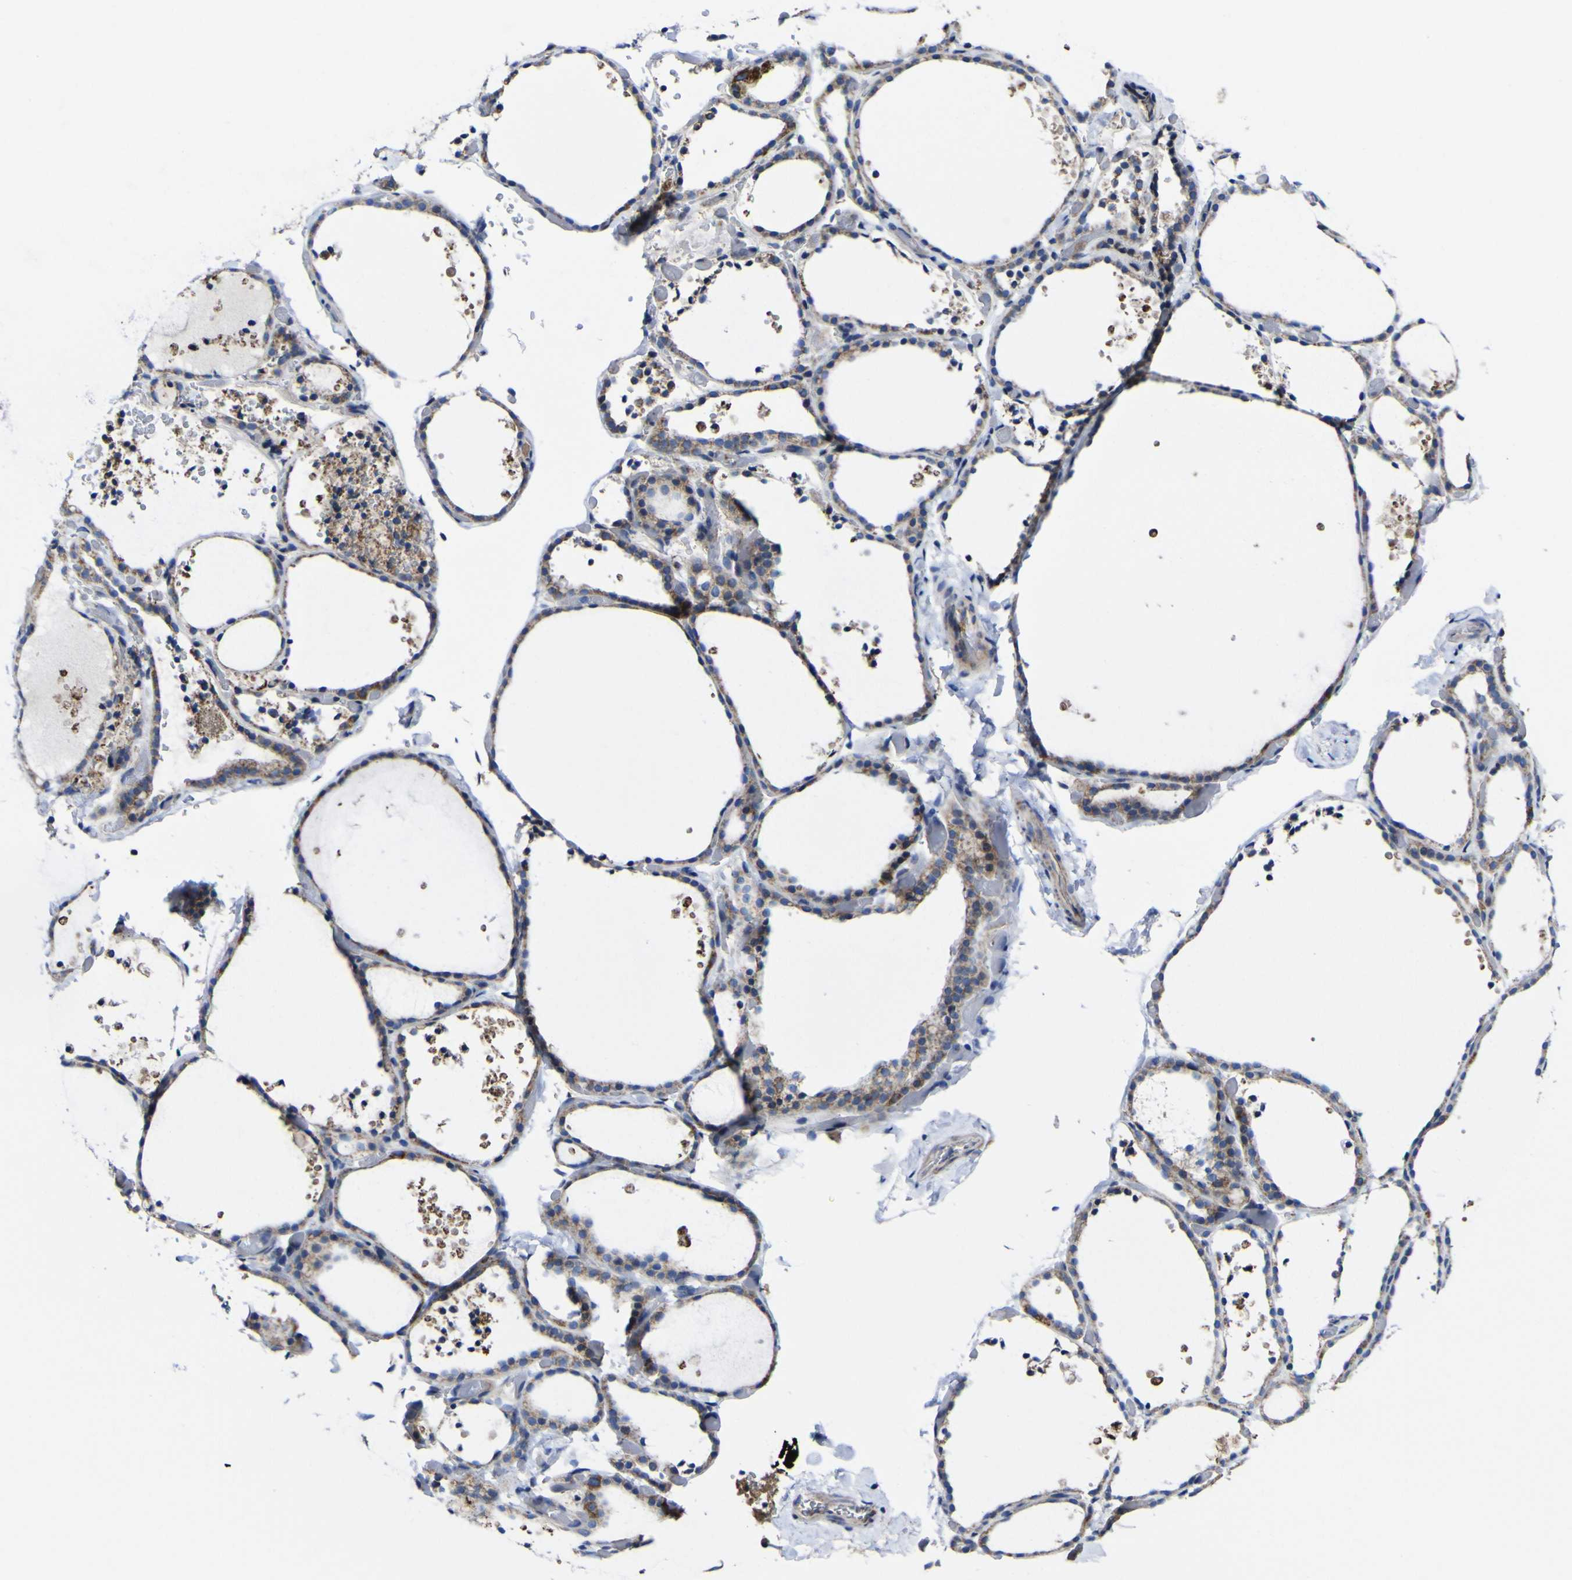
{"staining": {"intensity": "weak", "quantity": "25%-75%", "location": "cytoplasmic/membranous"}, "tissue": "thyroid gland", "cell_type": "Glandular cells", "image_type": "normal", "snomed": [{"axis": "morphology", "description": "Normal tissue, NOS"}, {"axis": "topography", "description": "Thyroid gland"}], "caption": "IHC histopathology image of unremarkable thyroid gland: human thyroid gland stained using immunohistochemistry displays low levels of weak protein expression localized specifically in the cytoplasmic/membranous of glandular cells, appearing as a cytoplasmic/membranous brown color.", "gene": "CCDC90B", "patient": {"sex": "female", "age": 44}}